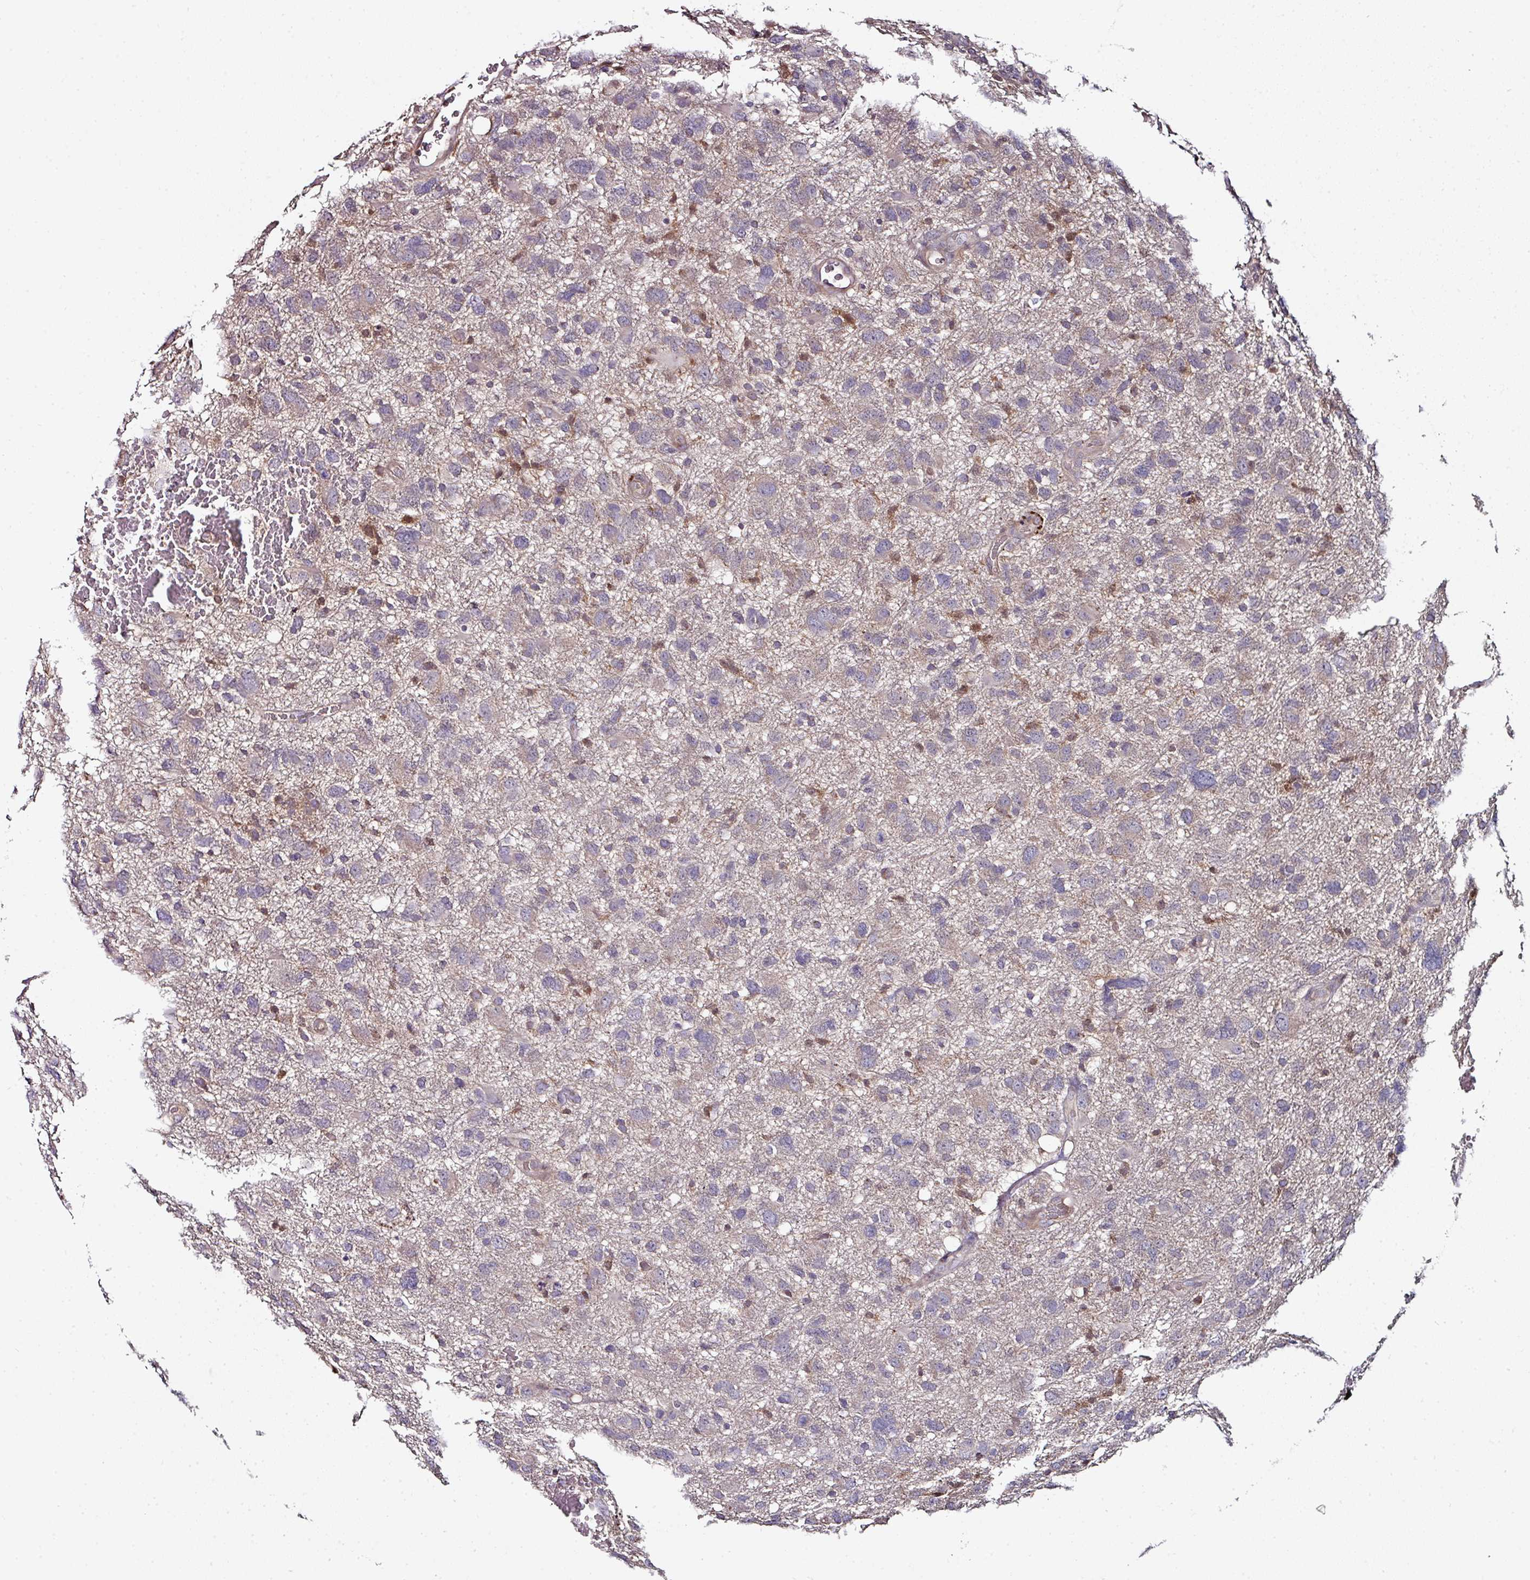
{"staining": {"intensity": "negative", "quantity": "none", "location": "none"}, "tissue": "glioma", "cell_type": "Tumor cells", "image_type": "cancer", "snomed": [{"axis": "morphology", "description": "Glioma, malignant, High grade"}, {"axis": "topography", "description": "Brain"}], "caption": "This is a histopathology image of IHC staining of malignant glioma (high-grade), which shows no staining in tumor cells.", "gene": "CTDSP2", "patient": {"sex": "male", "age": 61}}